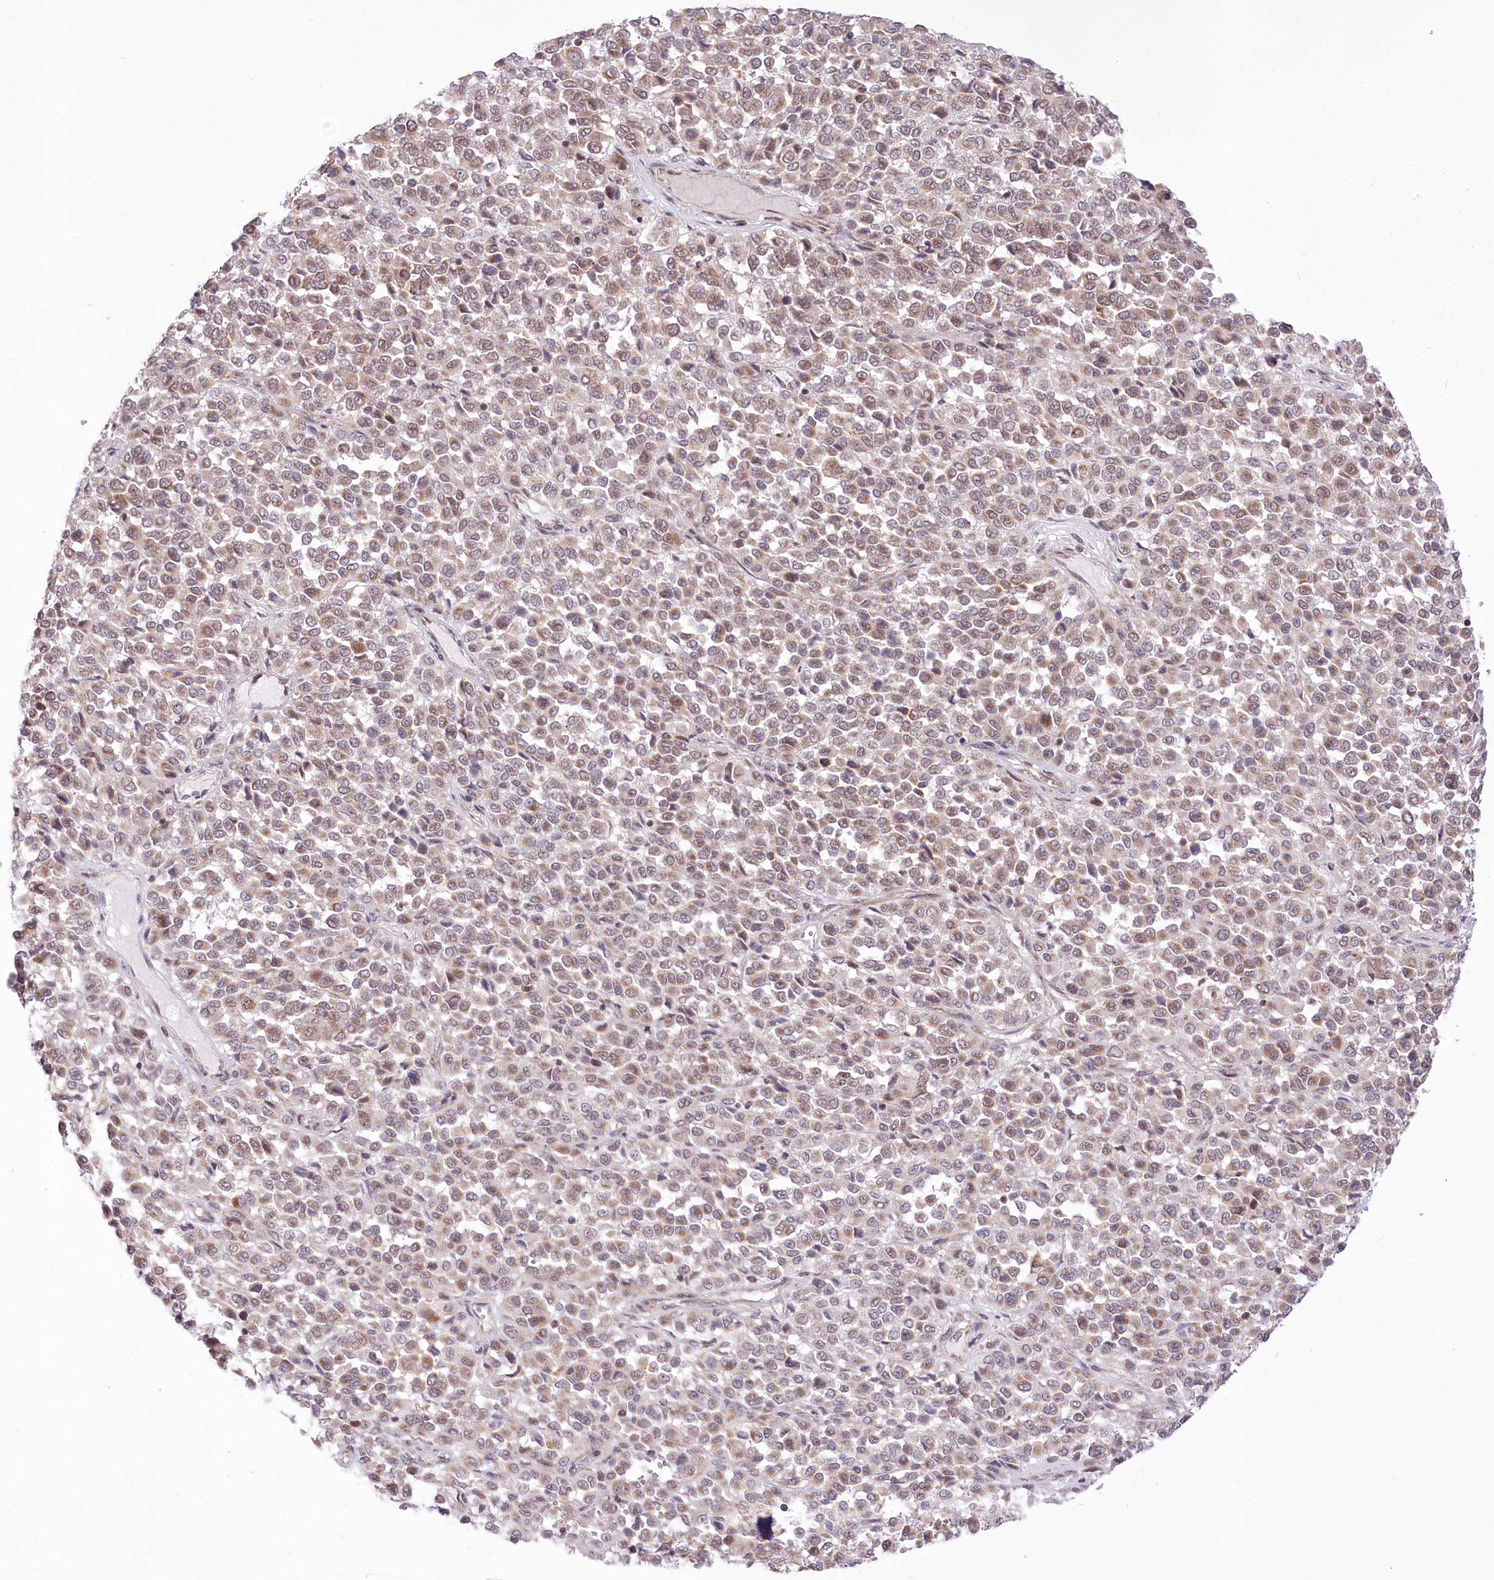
{"staining": {"intensity": "weak", "quantity": ">75%", "location": "cytoplasmic/membranous"}, "tissue": "melanoma", "cell_type": "Tumor cells", "image_type": "cancer", "snomed": [{"axis": "morphology", "description": "Malignant melanoma, Metastatic site"}, {"axis": "topography", "description": "Pancreas"}], "caption": "Malignant melanoma (metastatic site) stained with DAB (3,3'-diaminobenzidine) immunohistochemistry reveals low levels of weak cytoplasmic/membranous expression in about >75% of tumor cells.", "gene": "ZMAT2", "patient": {"sex": "female", "age": 30}}